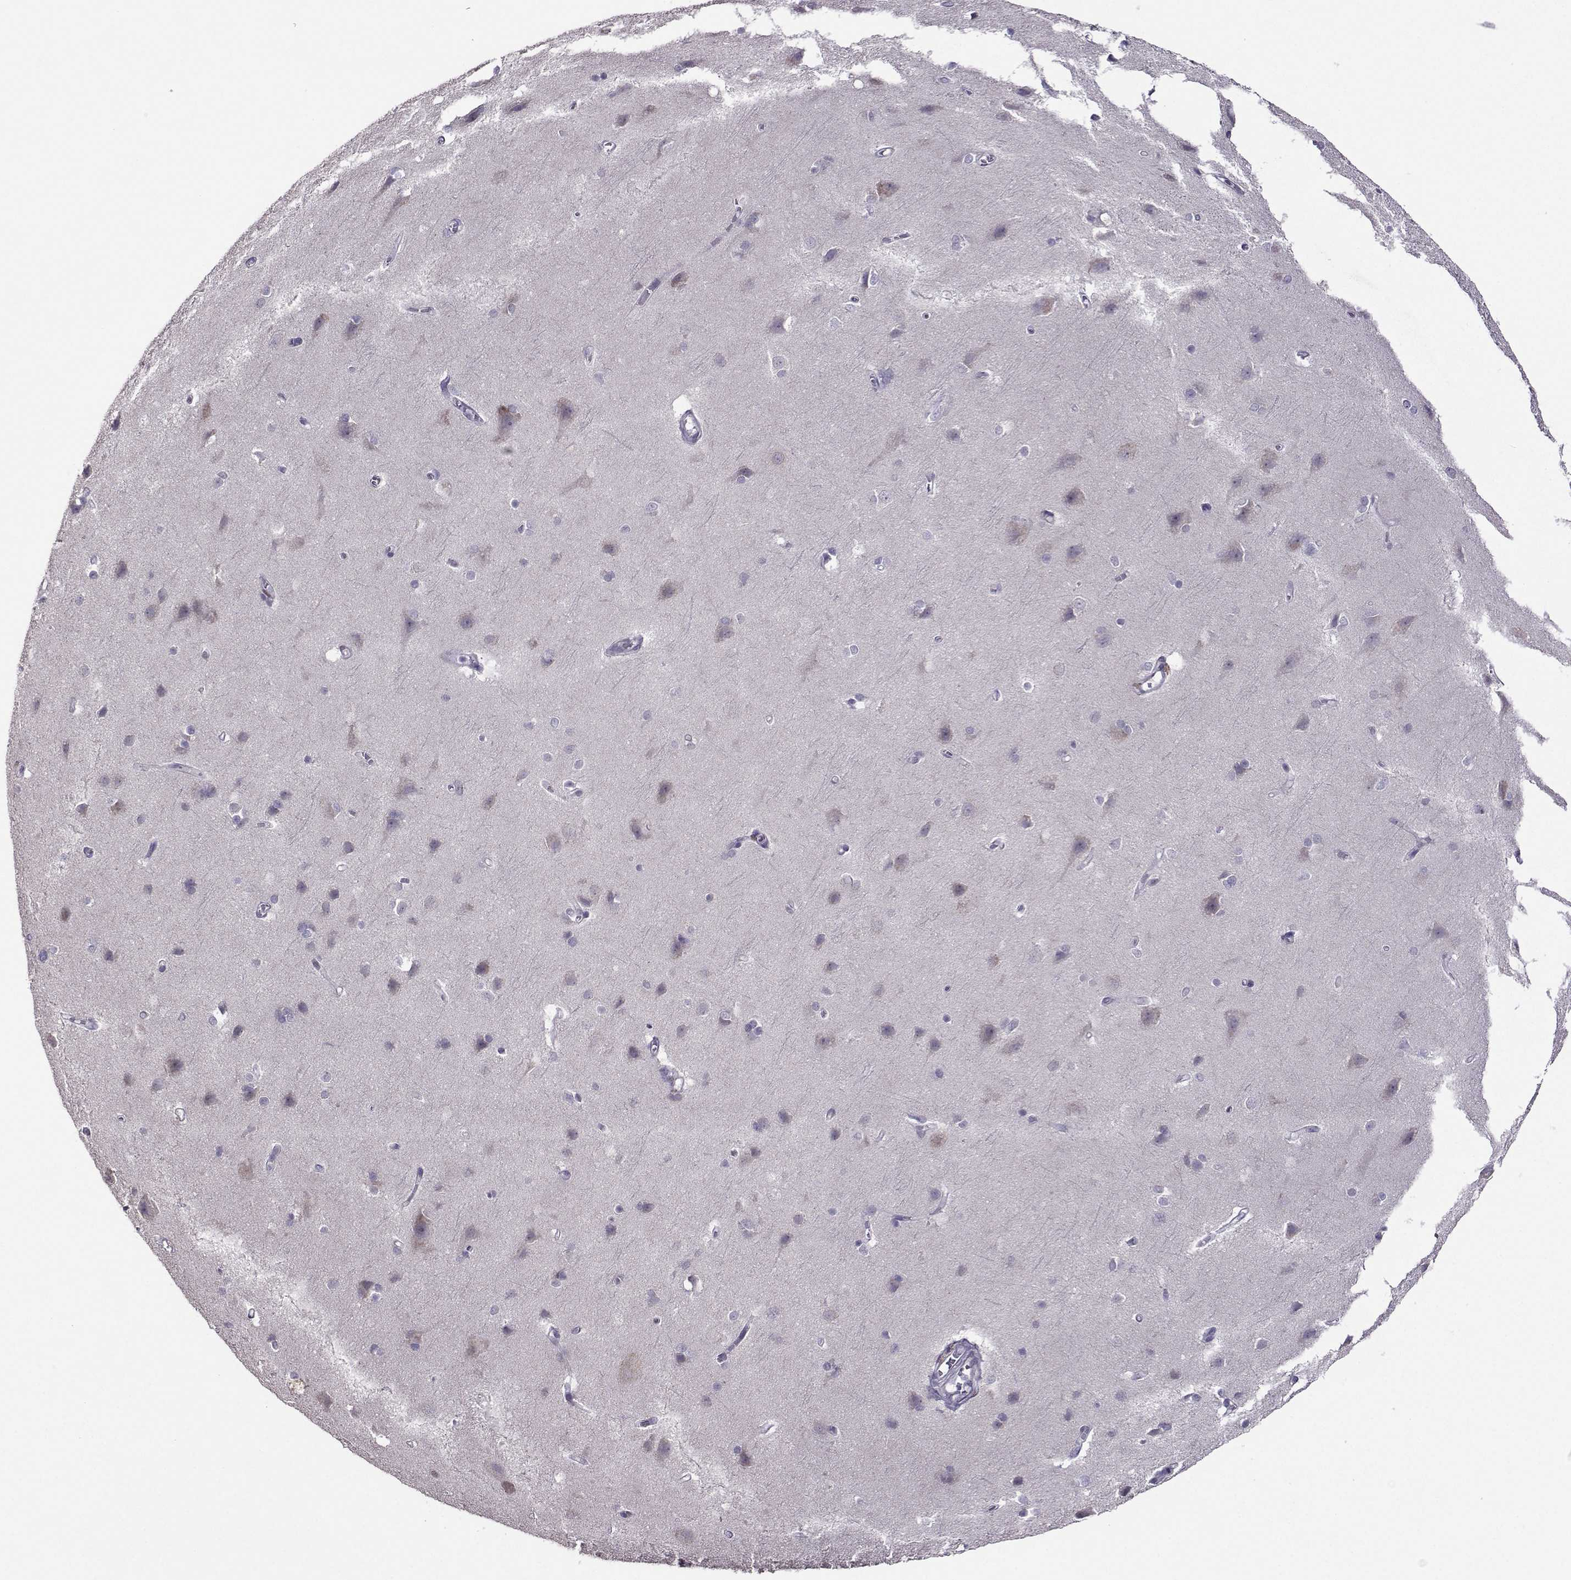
{"staining": {"intensity": "negative", "quantity": "none", "location": "none"}, "tissue": "cerebral cortex", "cell_type": "Endothelial cells", "image_type": "normal", "snomed": [{"axis": "morphology", "description": "Normal tissue, NOS"}, {"axis": "topography", "description": "Cerebral cortex"}], "caption": "Protein analysis of normal cerebral cortex shows no significant staining in endothelial cells.", "gene": "DDX20", "patient": {"sex": "male", "age": 37}}